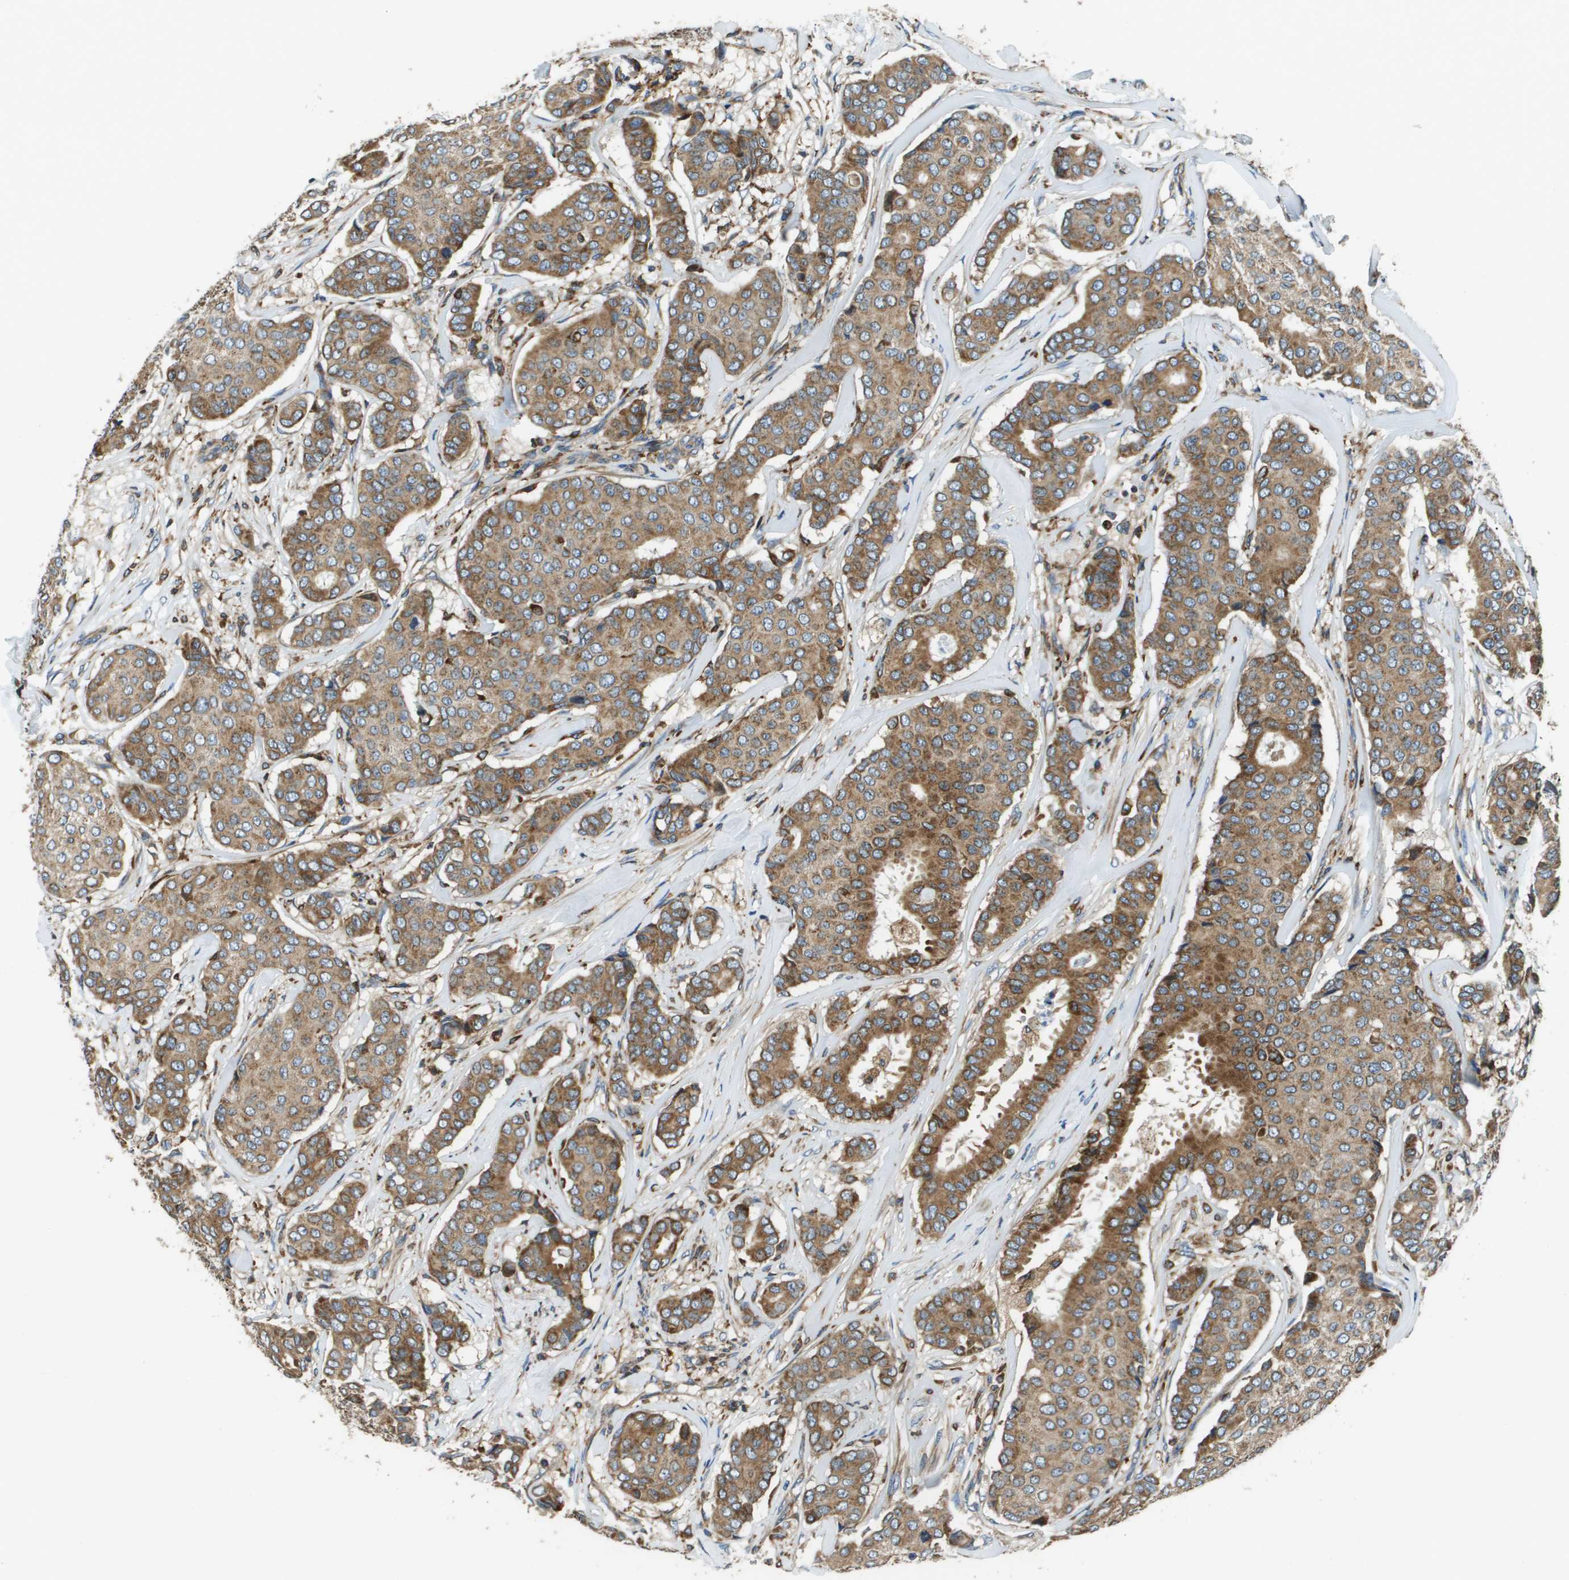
{"staining": {"intensity": "moderate", "quantity": ">75%", "location": "cytoplasmic/membranous"}, "tissue": "breast cancer", "cell_type": "Tumor cells", "image_type": "cancer", "snomed": [{"axis": "morphology", "description": "Duct carcinoma"}, {"axis": "topography", "description": "Breast"}], "caption": "Breast cancer (intraductal carcinoma) stained for a protein shows moderate cytoplasmic/membranous positivity in tumor cells.", "gene": "CNPY3", "patient": {"sex": "female", "age": 75}}